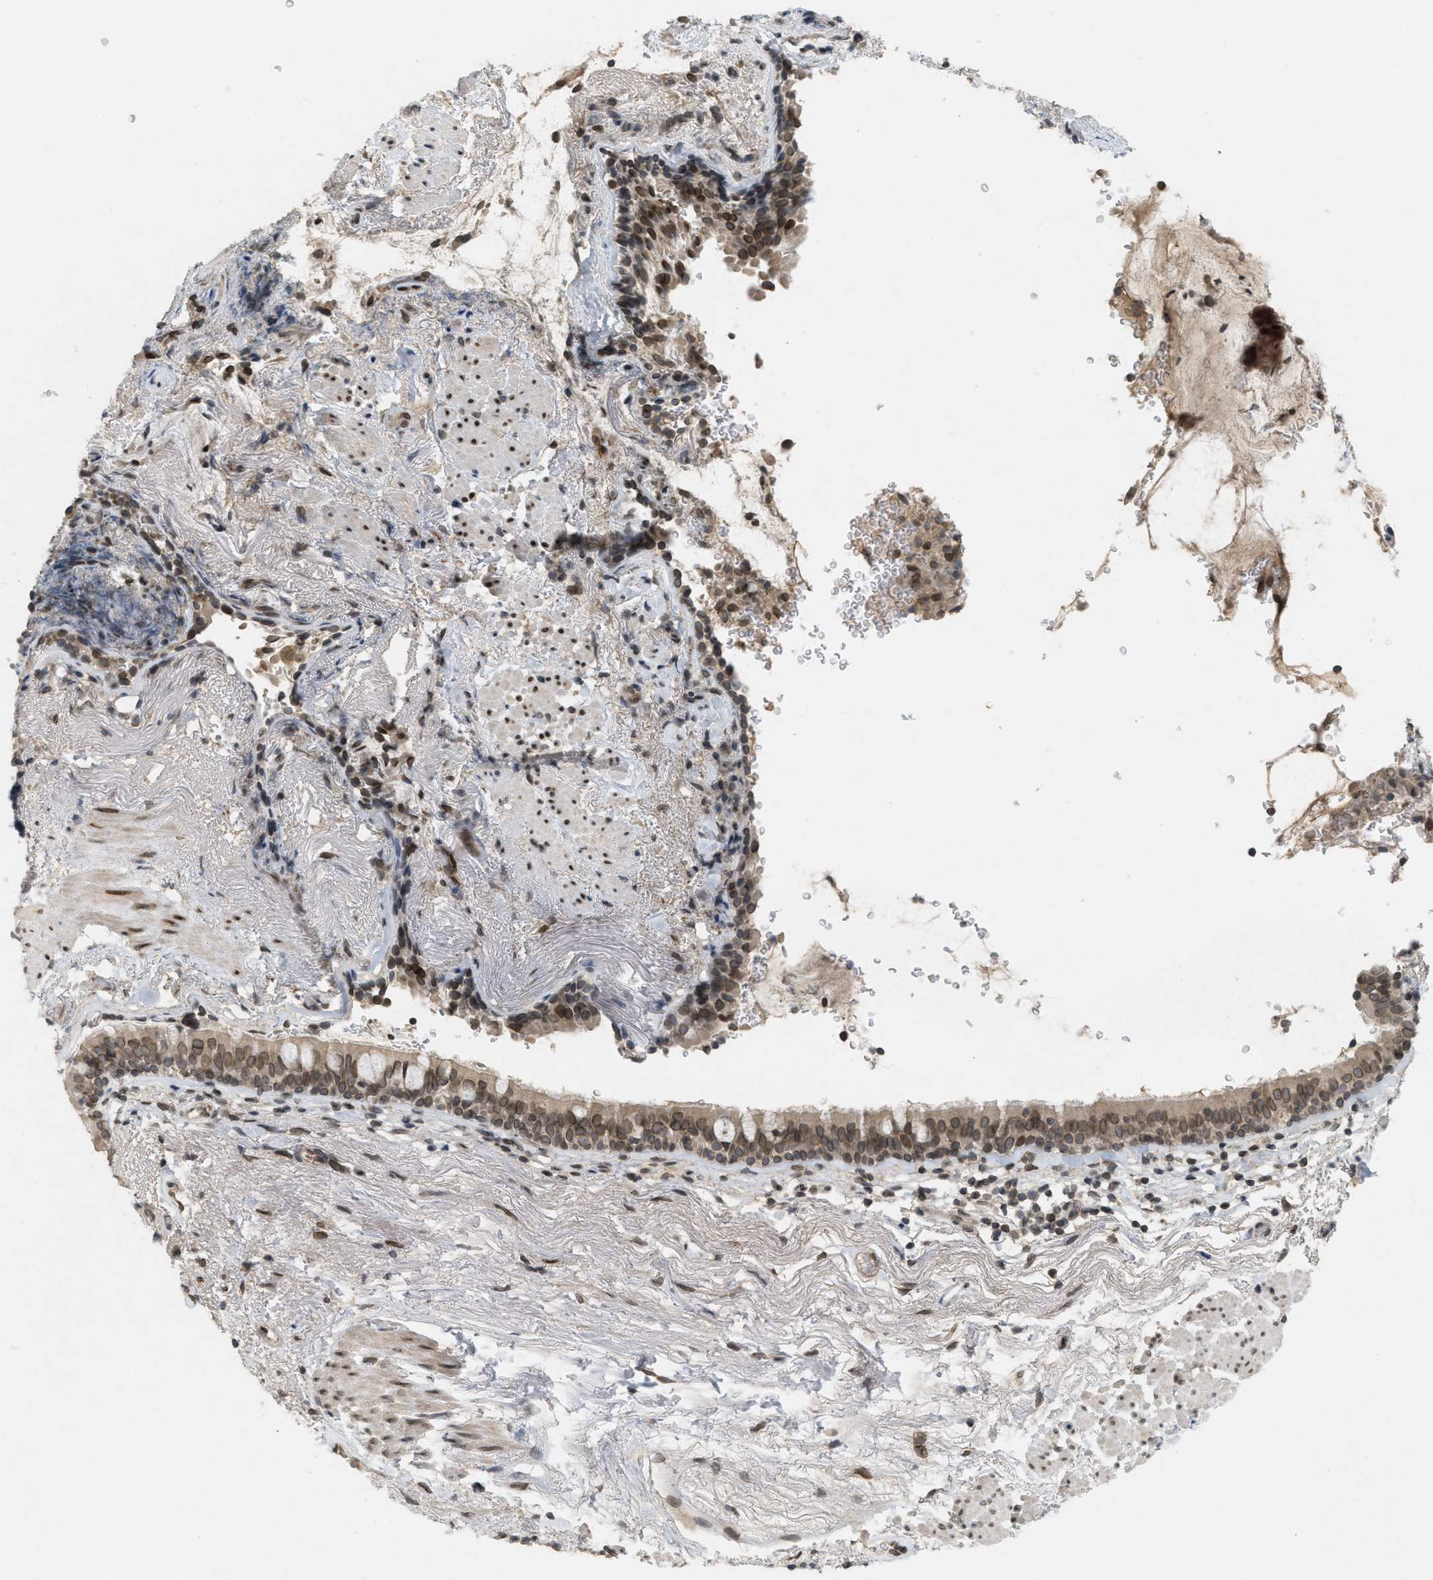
{"staining": {"intensity": "moderate", "quantity": ">75%", "location": "cytoplasmic/membranous,nuclear"}, "tissue": "bronchus", "cell_type": "Respiratory epithelial cells", "image_type": "normal", "snomed": [{"axis": "morphology", "description": "Normal tissue, NOS"}, {"axis": "morphology", "description": "Inflammation, NOS"}, {"axis": "topography", "description": "Cartilage tissue"}, {"axis": "topography", "description": "Bronchus"}], "caption": "Respiratory epithelial cells display medium levels of moderate cytoplasmic/membranous,nuclear staining in about >75% of cells in normal human bronchus.", "gene": "ABHD6", "patient": {"sex": "male", "age": 77}}